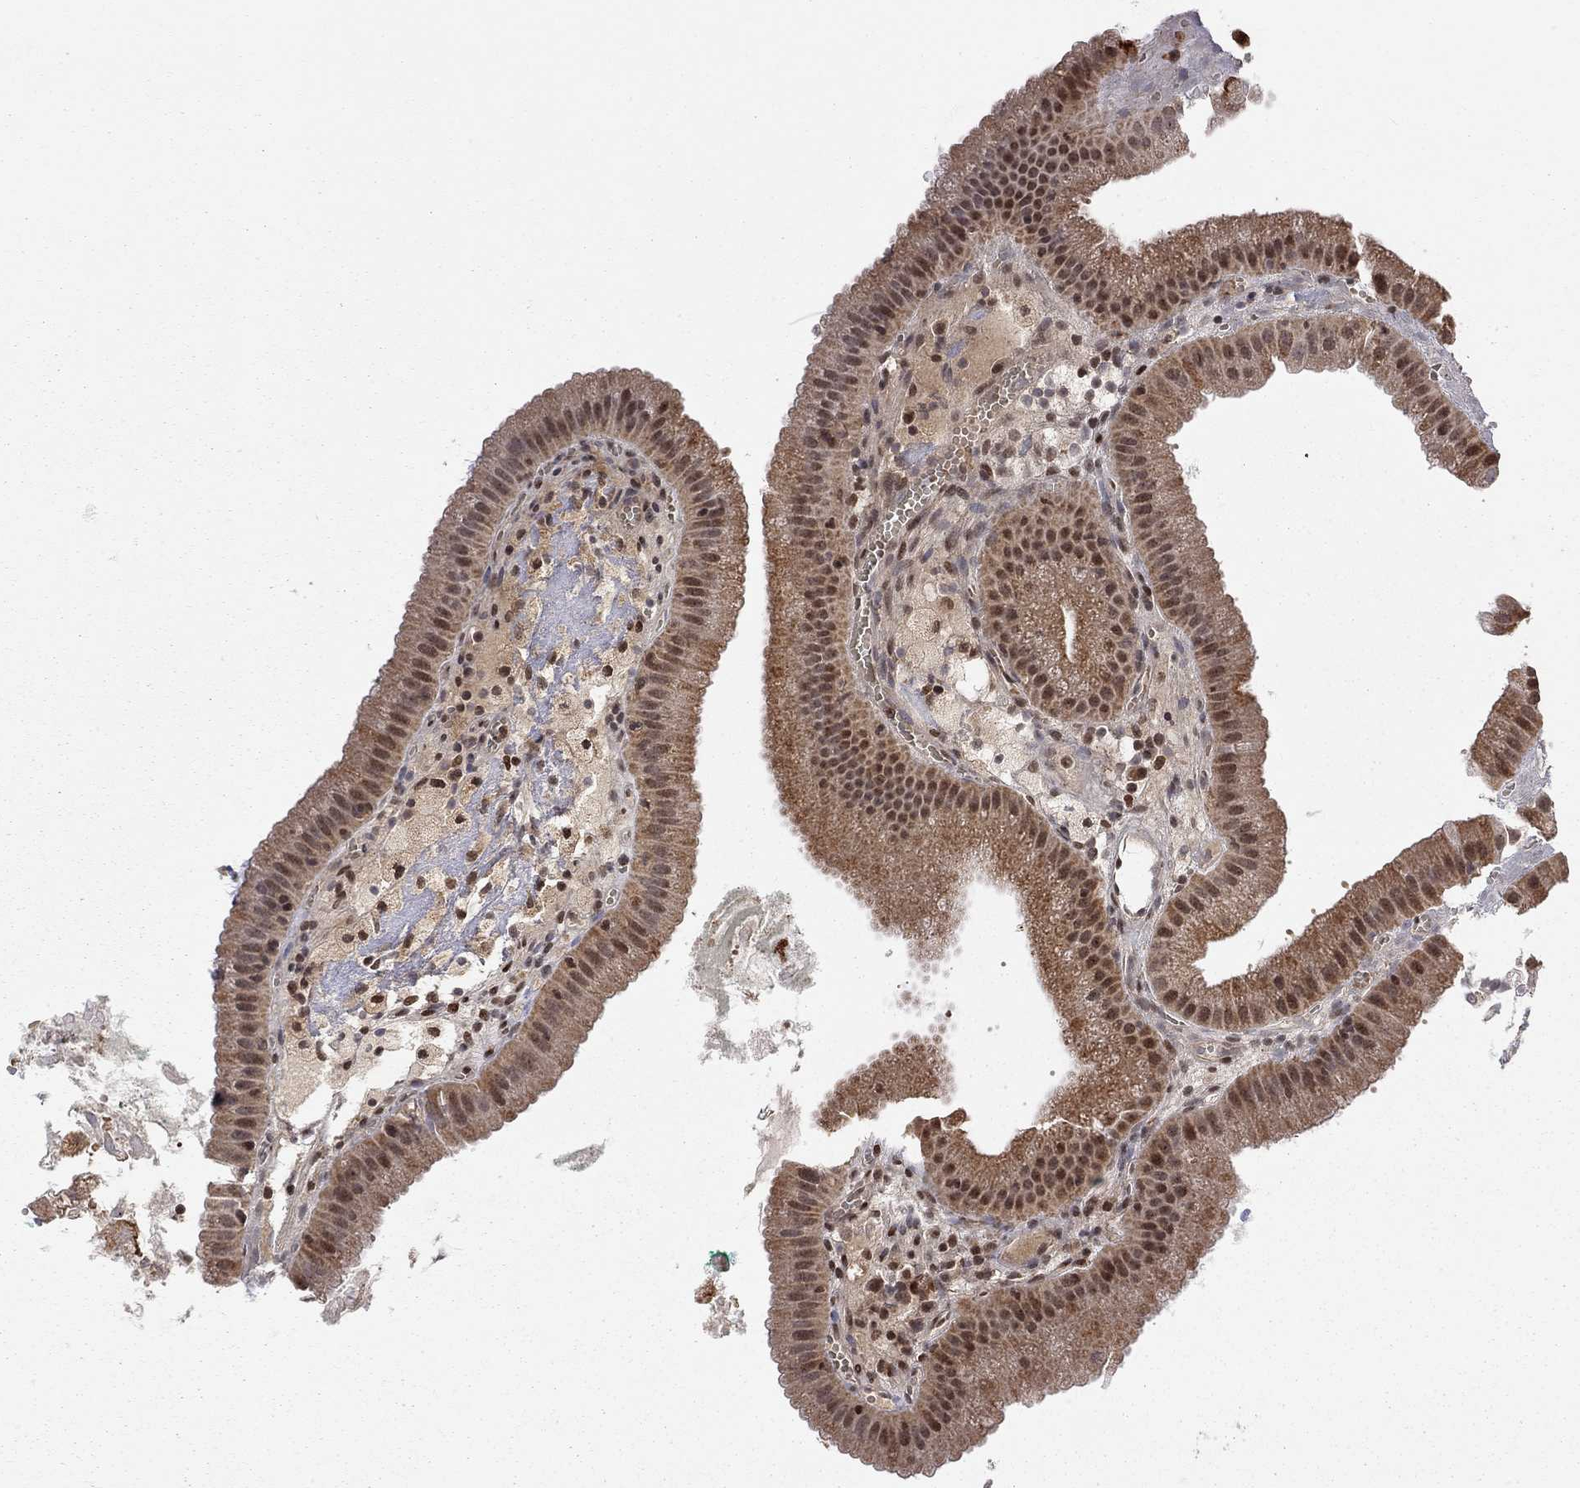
{"staining": {"intensity": "strong", "quantity": "25%-75%", "location": "cytoplasmic/membranous,nuclear"}, "tissue": "gallbladder", "cell_type": "Glandular cells", "image_type": "normal", "snomed": [{"axis": "morphology", "description": "Normal tissue, NOS"}, {"axis": "topography", "description": "Gallbladder"}], "caption": "A photomicrograph of human gallbladder stained for a protein shows strong cytoplasmic/membranous,nuclear brown staining in glandular cells. (Stains: DAB in brown, nuclei in blue, Microscopy: brightfield microscopy at high magnification).", "gene": "ELOB", "patient": {"sex": "male", "age": 67}}